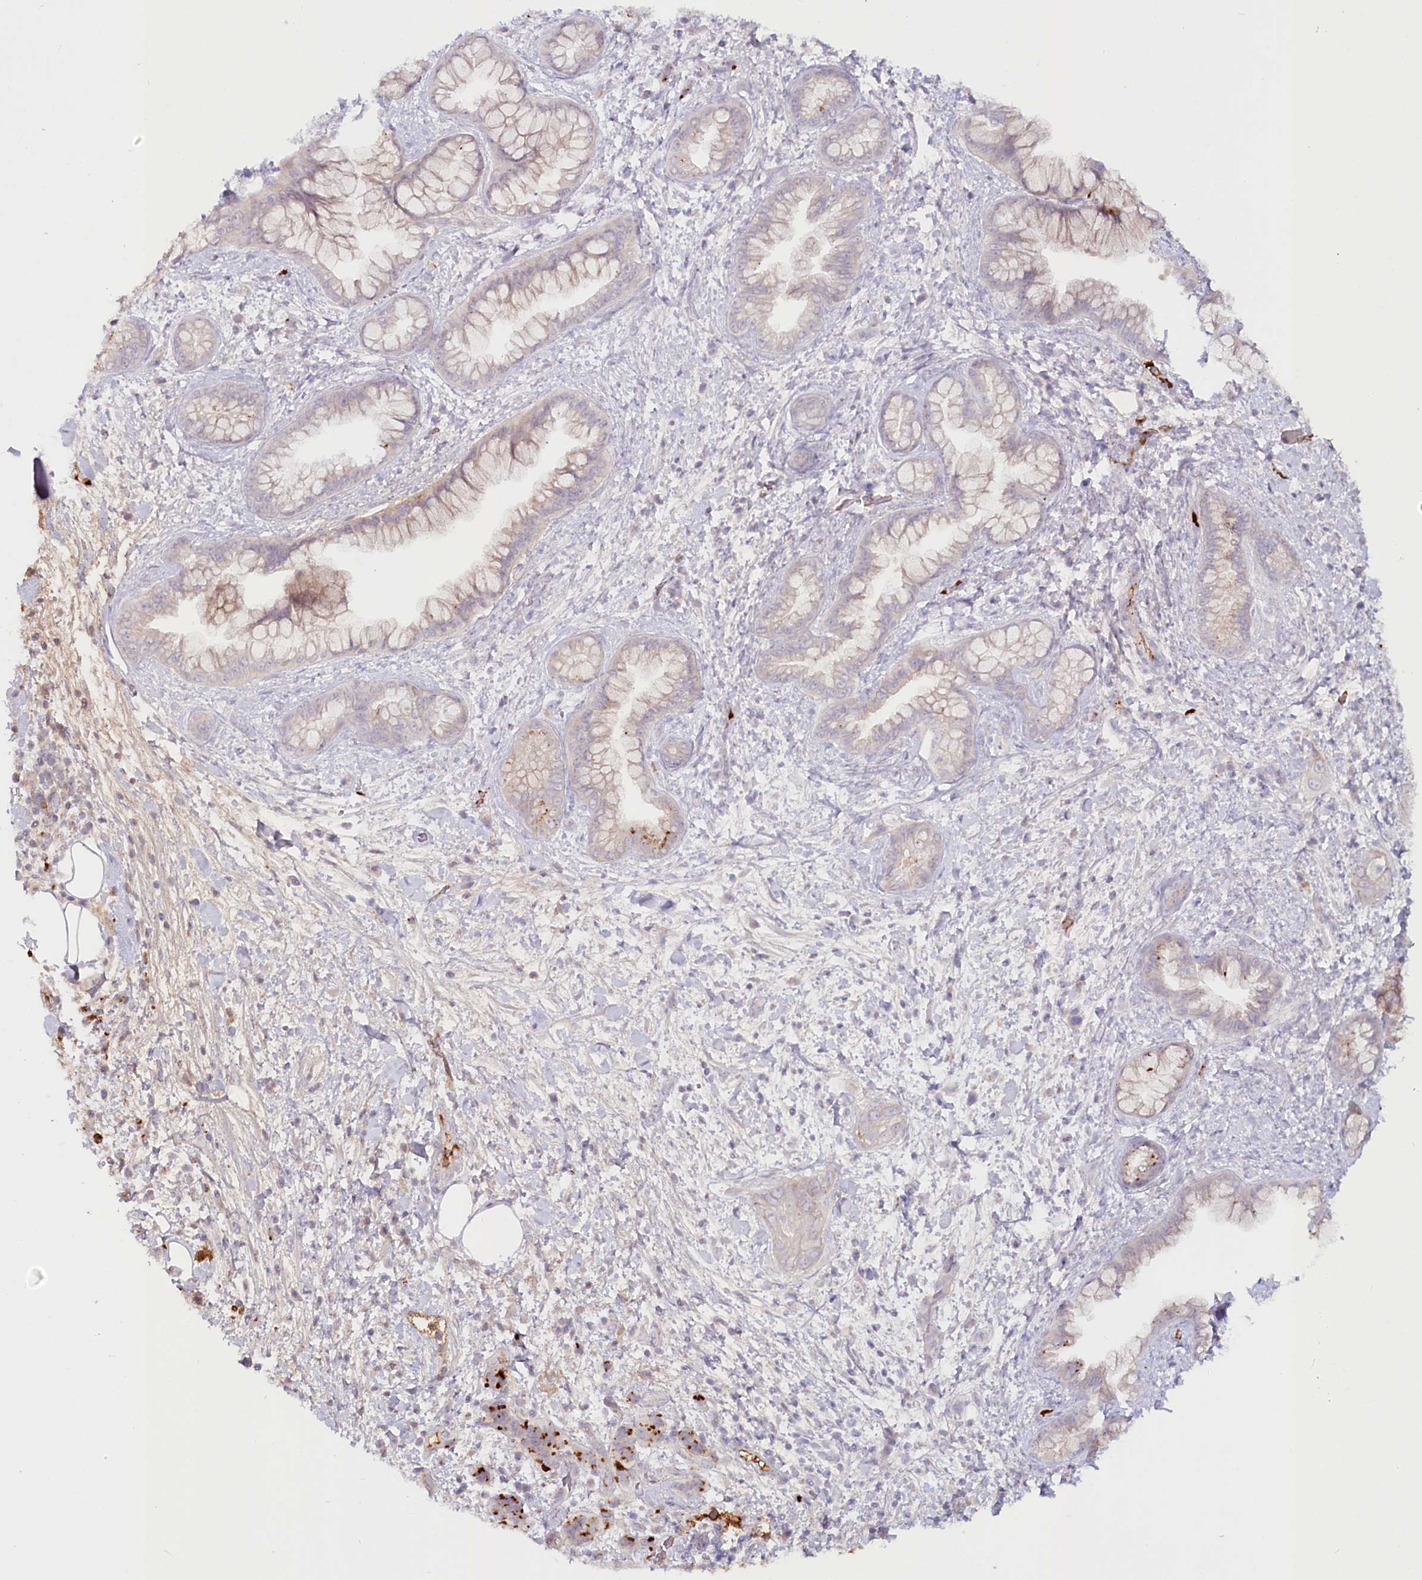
{"staining": {"intensity": "moderate", "quantity": "<25%", "location": "cytoplasmic/membranous"}, "tissue": "pancreatic cancer", "cell_type": "Tumor cells", "image_type": "cancer", "snomed": [{"axis": "morphology", "description": "Adenocarcinoma, NOS"}, {"axis": "topography", "description": "Pancreas"}], "caption": "Pancreatic adenocarcinoma stained with a brown dye displays moderate cytoplasmic/membranous positive expression in about <25% of tumor cells.", "gene": "PSAPL1", "patient": {"sex": "female", "age": 78}}